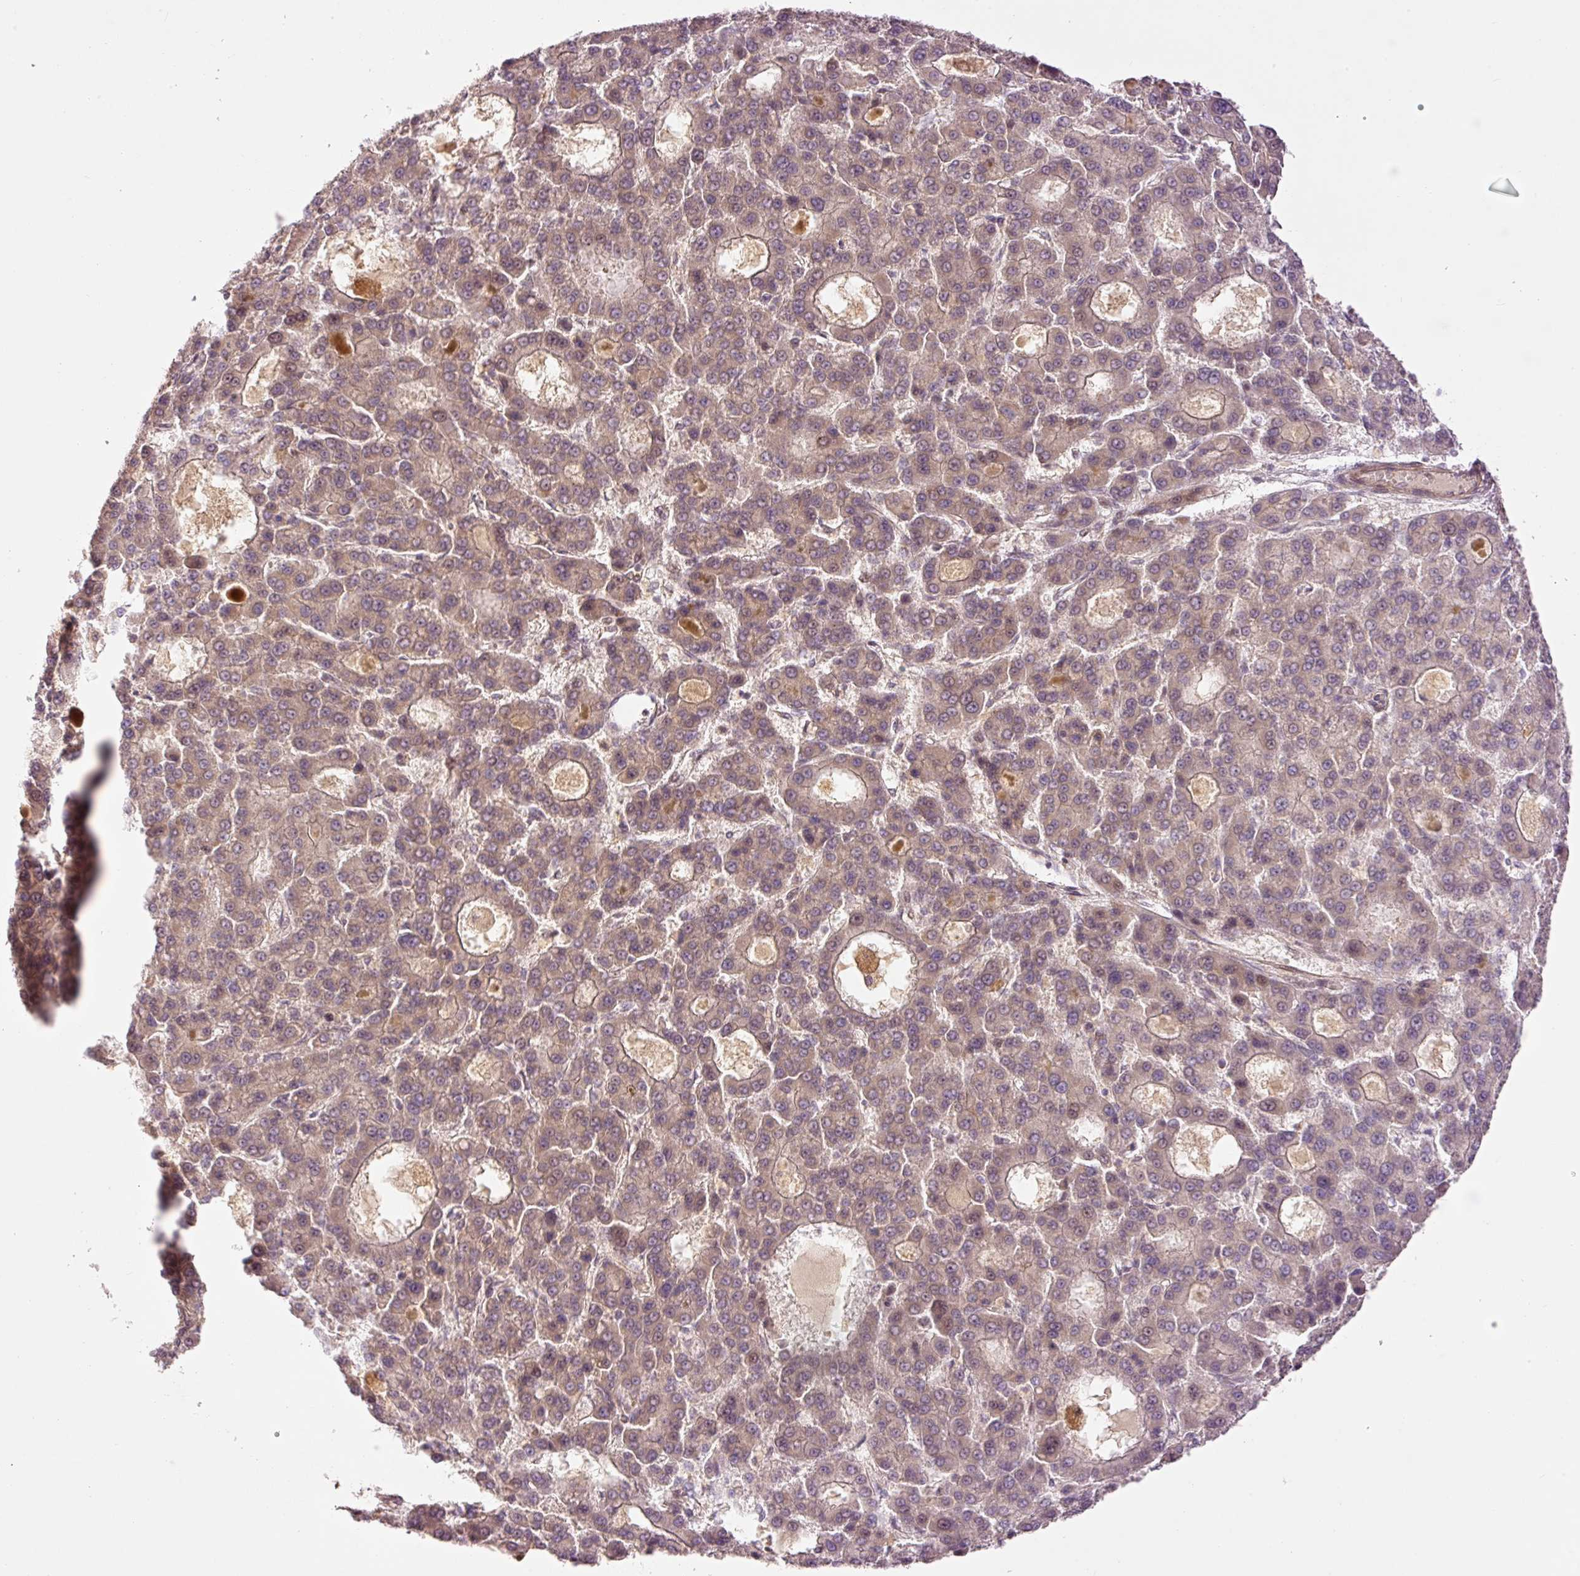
{"staining": {"intensity": "negative", "quantity": "none", "location": "none"}, "tissue": "liver cancer", "cell_type": "Tumor cells", "image_type": "cancer", "snomed": [{"axis": "morphology", "description": "Carcinoma, Hepatocellular, NOS"}, {"axis": "topography", "description": "Liver"}], "caption": "The photomicrograph exhibits no significant staining in tumor cells of liver cancer (hepatocellular carcinoma).", "gene": "SLC29A3", "patient": {"sex": "male", "age": 70}}